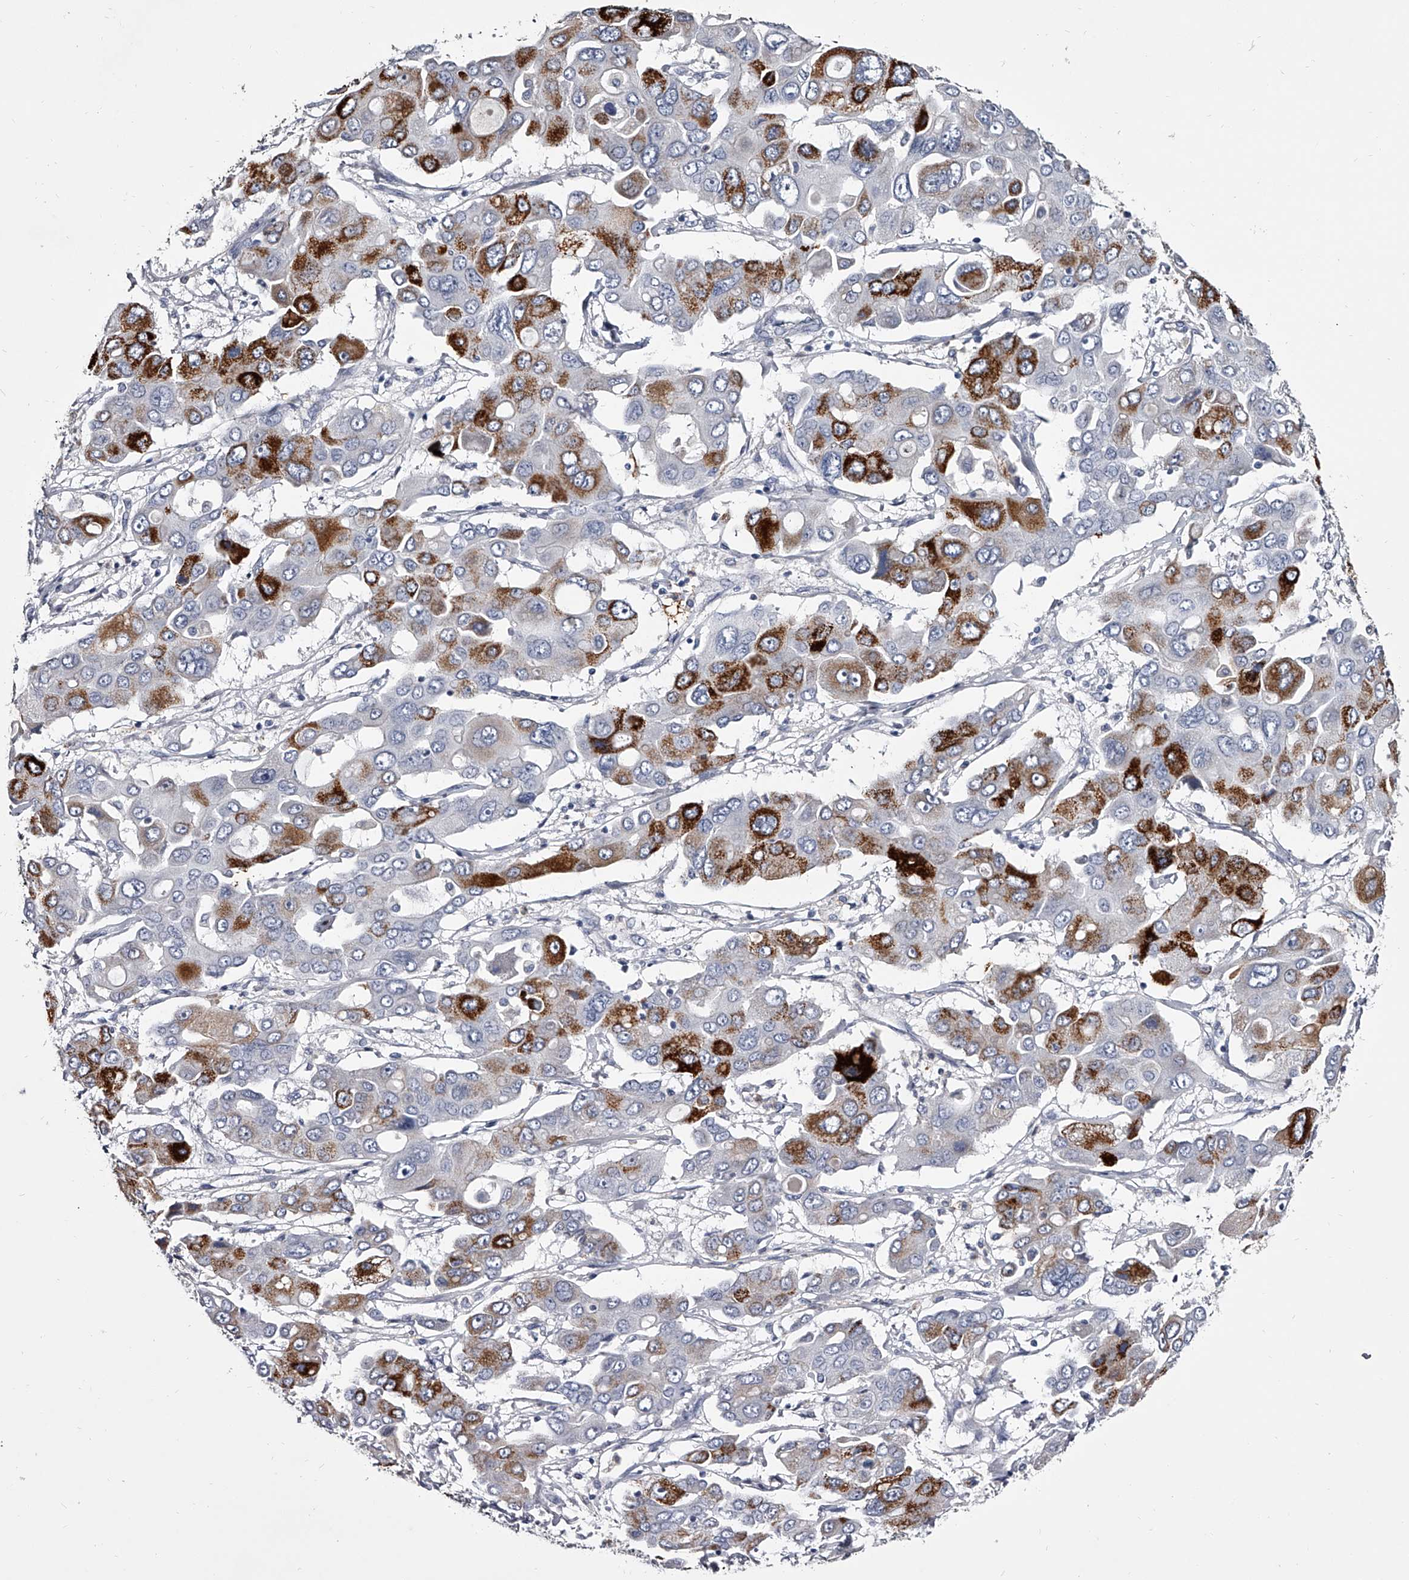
{"staining": {"intensity": "strong", "quantity": "25%-75%", "location": "cytoplasmic/membranous"}, "tissue": "liver cancer", "cell_type": "Tumor cells", "image_type": "cancer", "snomed": [{"axis": "morphology", "description": "Cholangiocarcinoma"}, {"axis": "topography", "description": "Liver"}], "caption": "Immunohistochemical staining of human liver cancer displays strong cytoplasmic/membranous protein staining in approximately 25%-75% of tumor cells.", "gene": "GAPVD1", "patient": {"sex": "male", "age": 67}}